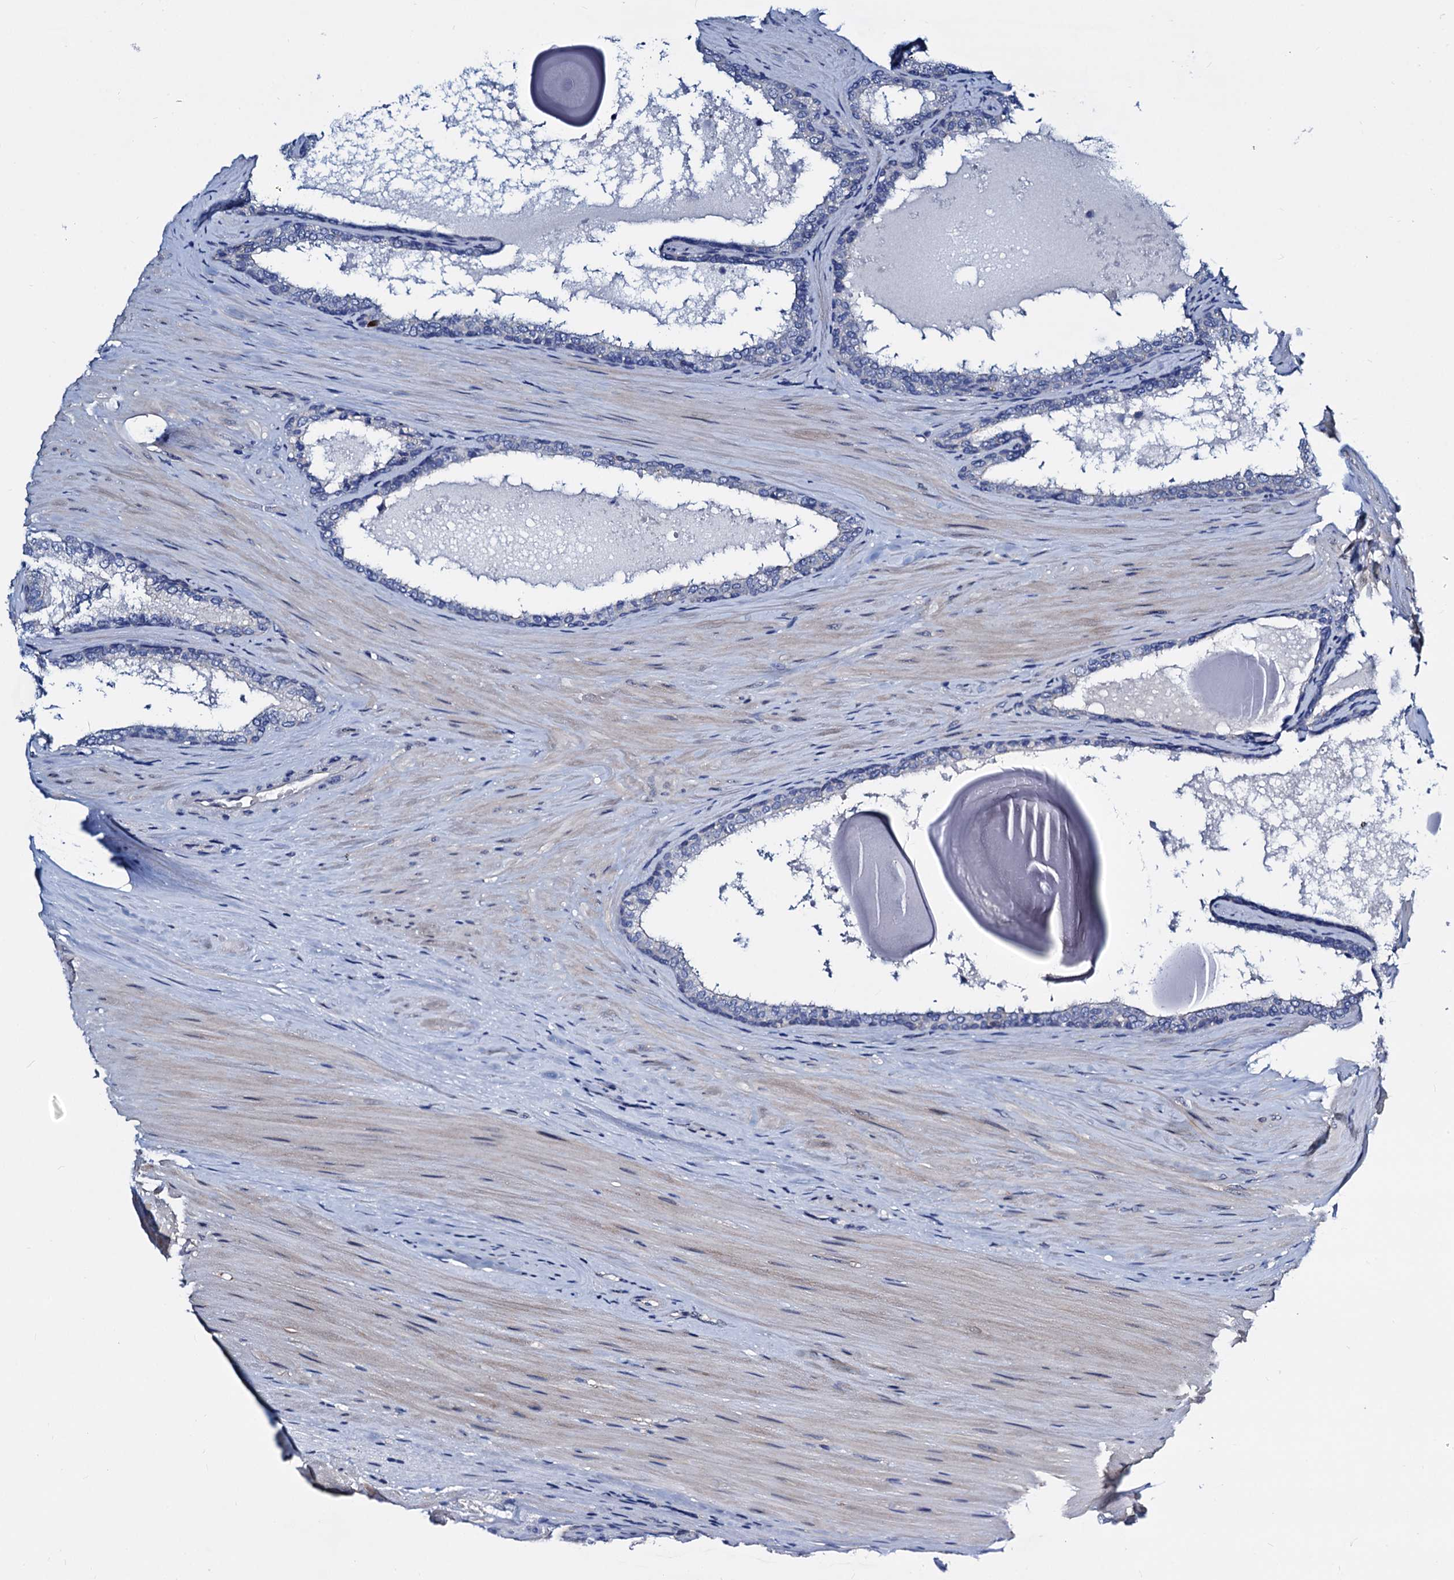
{"staining": {"intensity": "negative", "quantity": "none", "location": "none"}, "tissue": "prostate cancer", "cell_type": "Tumor cells", "image_type": "cancer", "snomed": [{"axis": "morphology", "description": "Adenocarcinoma, High grade"}, {"axis": "topography", "description": "Prostate"}], "caption": "IHC image of neoplastic tissue: human prostate cancer (adenocarcinoma (high-grade)) stained with DAB exhibits no significant protein positivity in tumor cells. (DAB IHC, high magnification).", "gene": "GCOM1", "patient": {"sex": "male", "age": 65}}